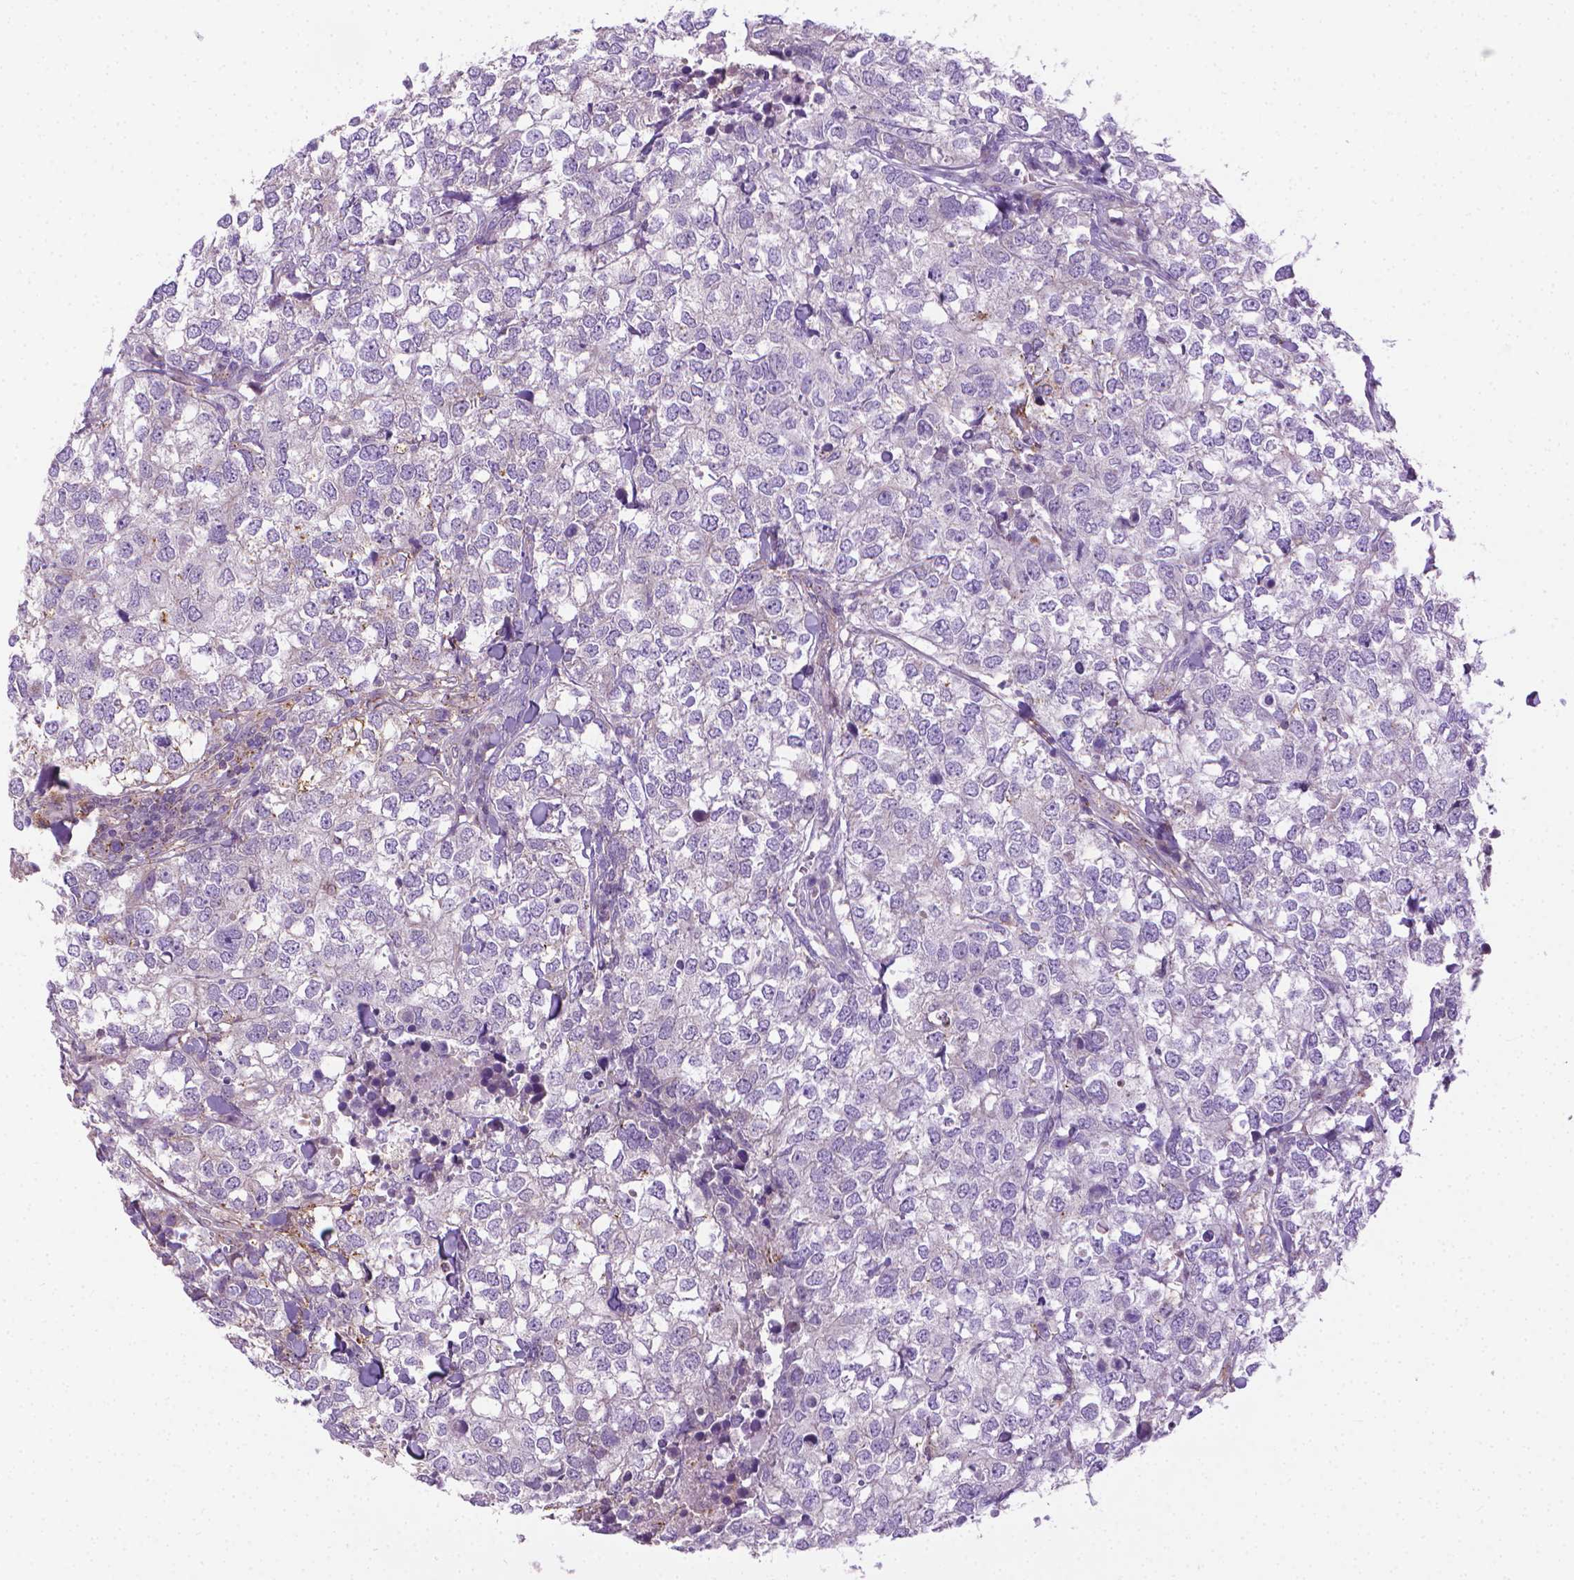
{"staining": {"intensity": "weak", "quantity": "<25%", "location": "cytoplasmic/membranous"}, "tissue": "breast cancer", "cell_type": "Tumor cells", "image_type": "cancer", "snomed": [{"axis": "morphology", "description": "Duct carcinoma"}, {"axis": "topography", "description": "Breast"}], "caption": "The histopathology image demonstrates no significant positivity in tumor cells of intraductal carcinoma (breast).", "gene": "SLC51B", "patient": {"sex": "female", "age": 30}}